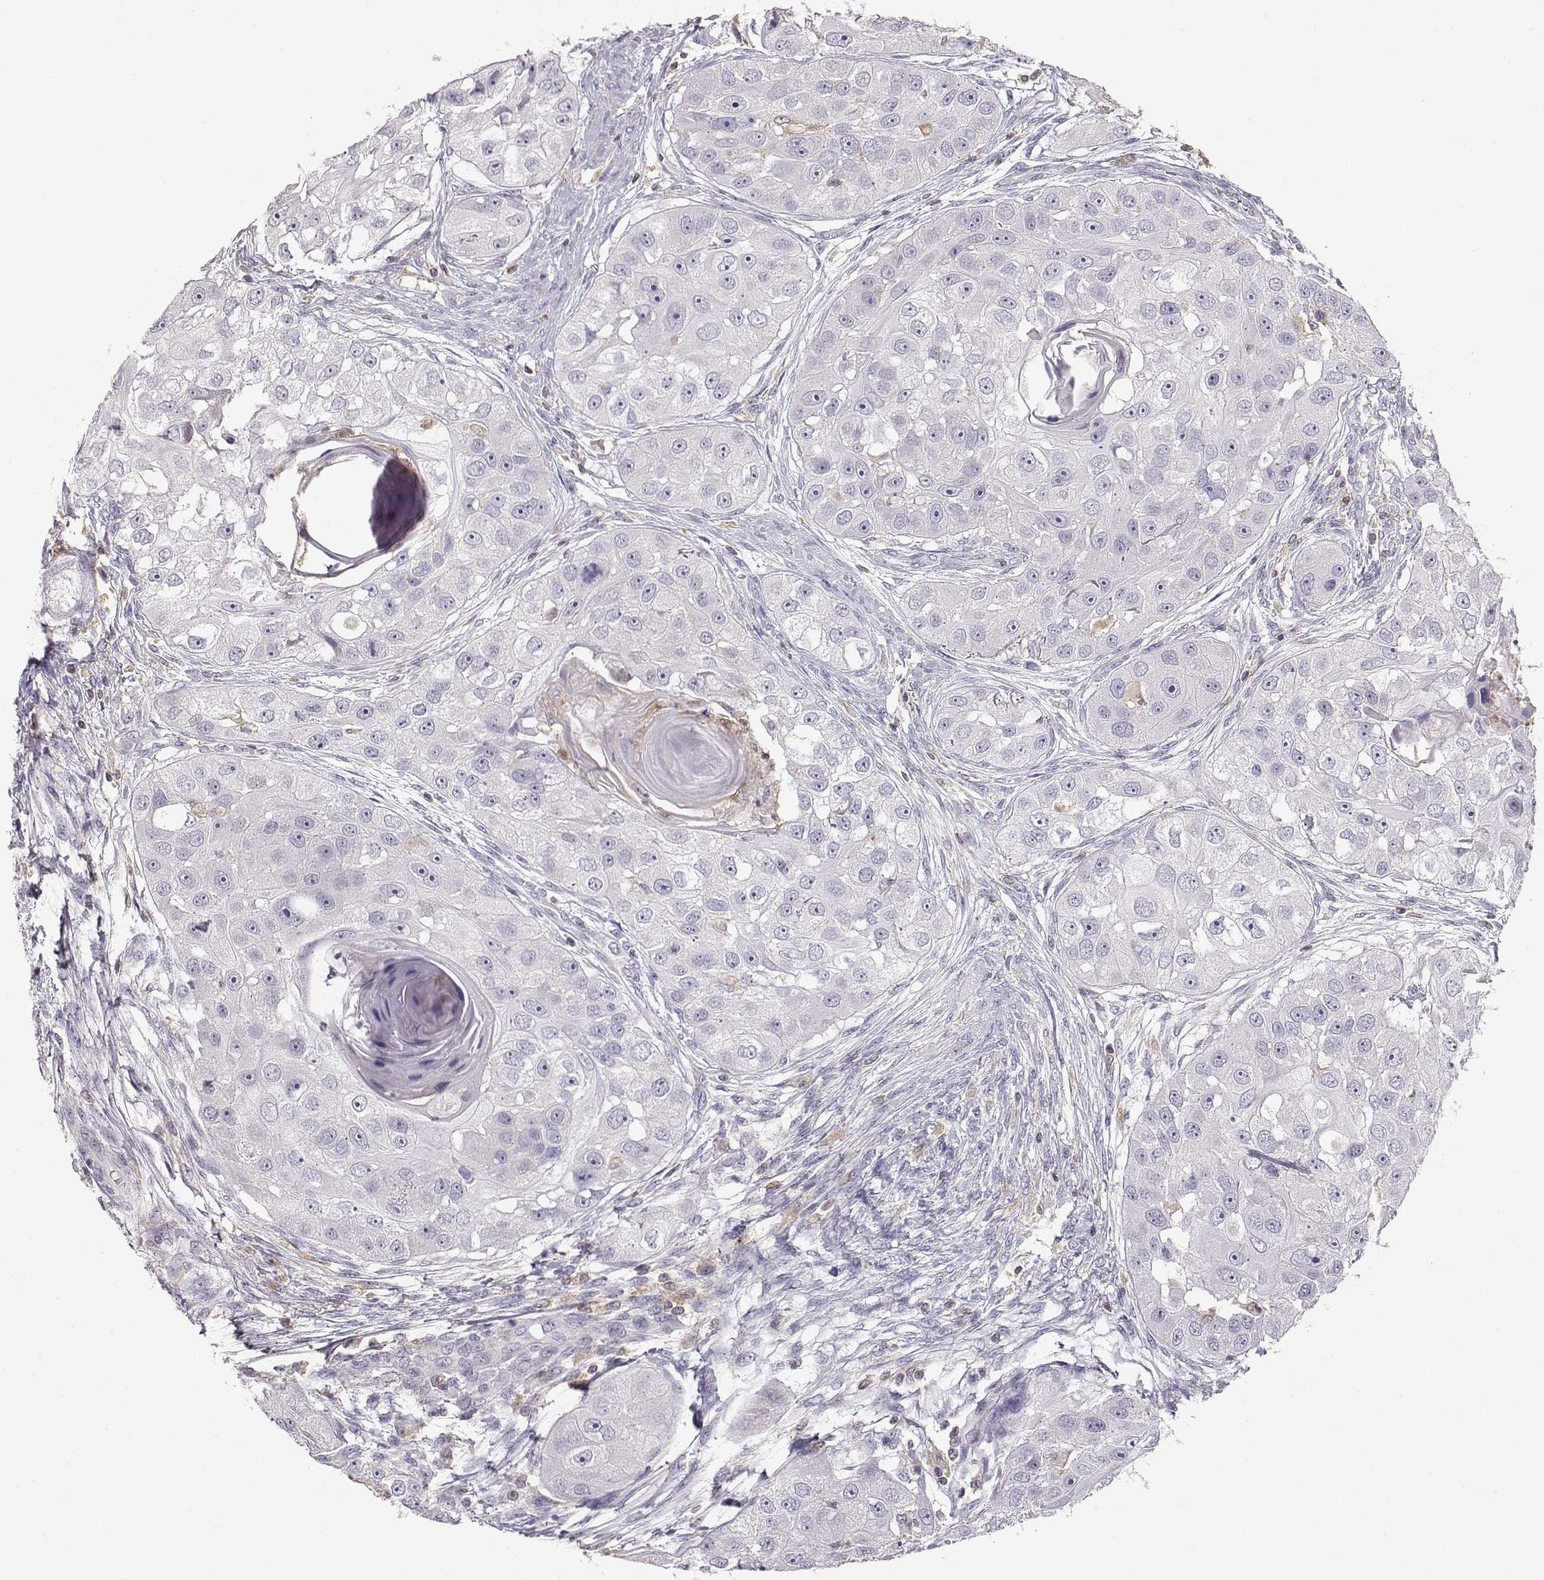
{"staining": {"intensity": "negative", "quantity": "none", "location": "none"}, "tissue": "head and neck cancer", "cell_type": "Tumor cells", "image_type": "cancer", "snomed": [{"axis": "morphology", "description": "Squamous cell carcinoma, NOS"}, {"axis": "topography", "description": "Head-Neck"}], "caption": "Immunohistochemistry image of neoplastic tissue: head and neck cancer stained with DAB (3,3'-diaminobenzidine) shows no significant protein staining in tumor cells. Nuclei are stained in blue.", "gene": "VAV1", "patient": {"sex": "male", "age": 51}}